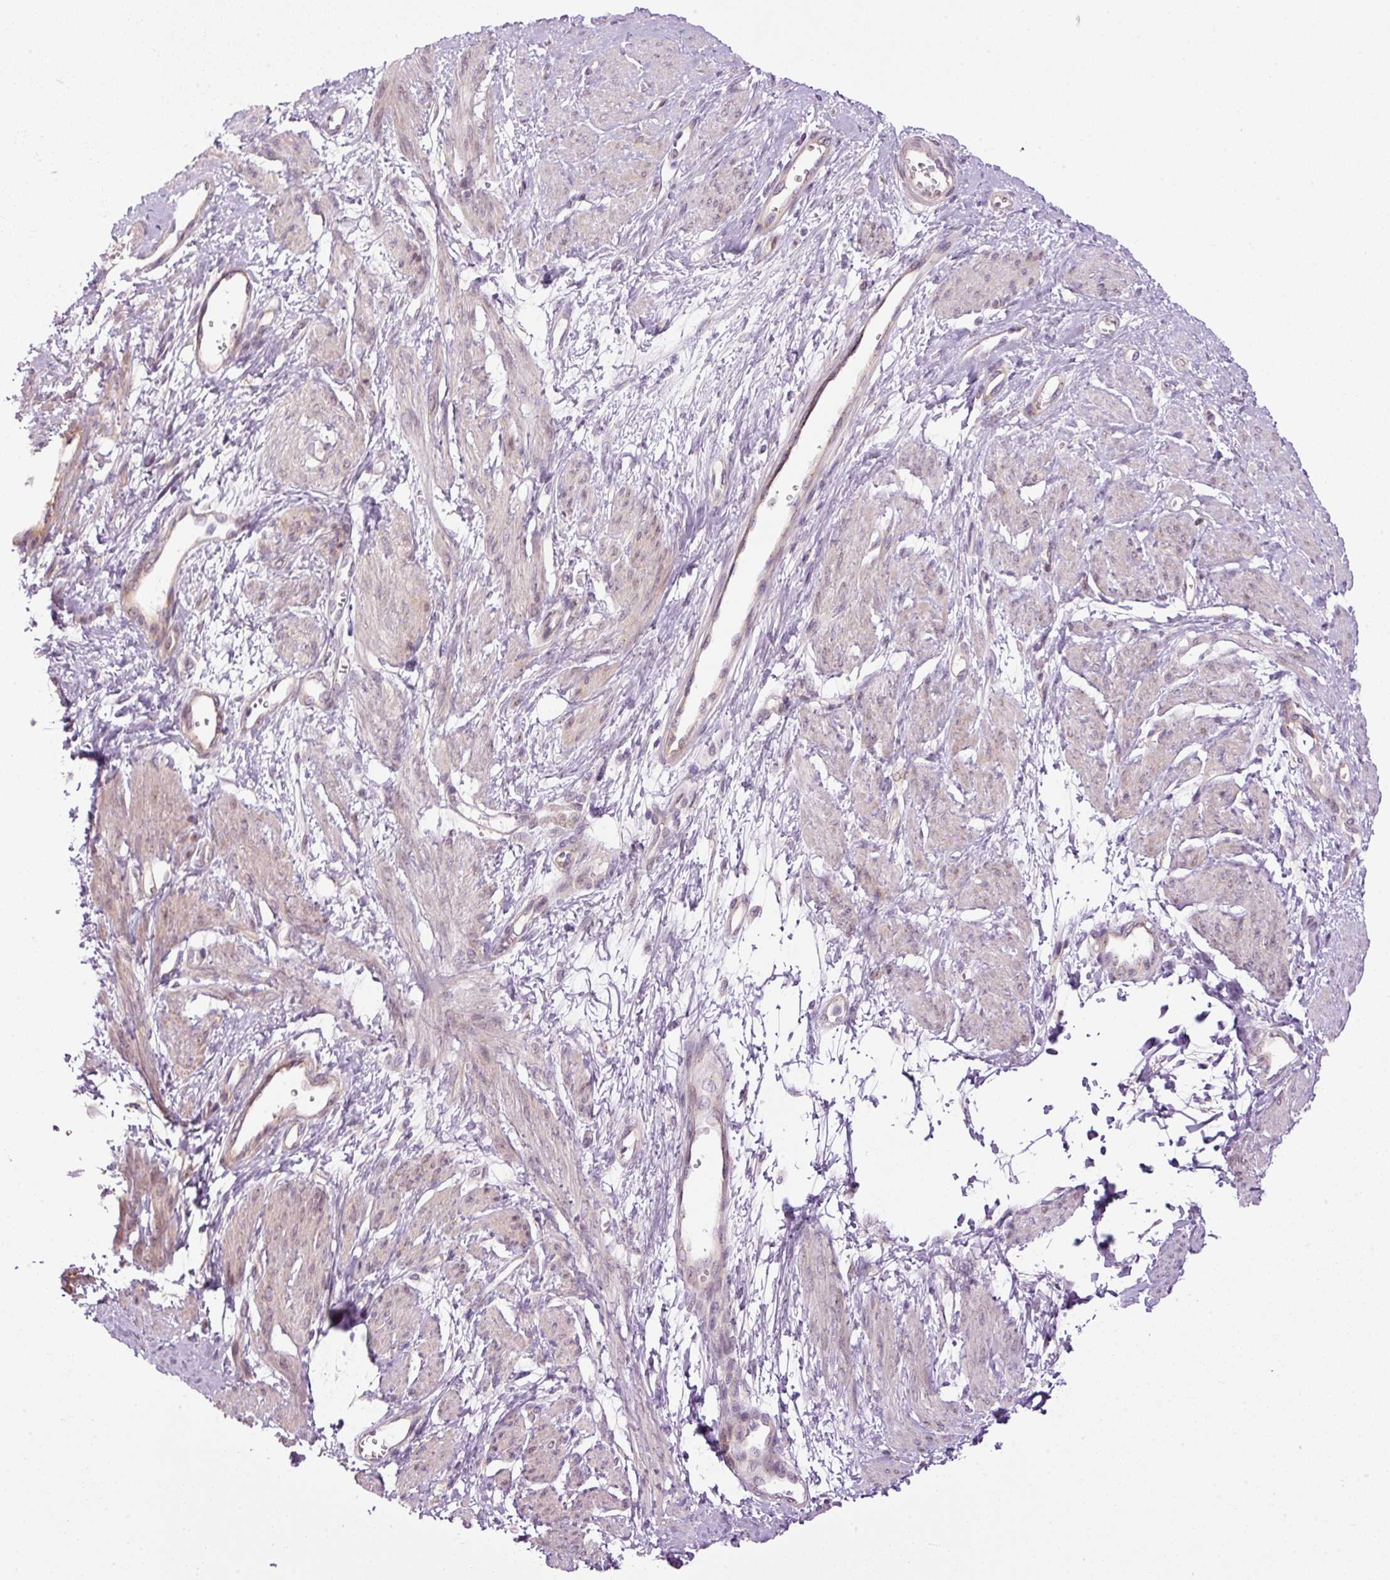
{"staining": {"intensity": "weak", "quantity": "25%-75%", "location": "cytoplasmic/membranous"}, "tissue": "smooth muscle", "cell_type": "Smooth muscle cells", "image_type": "normal", "snomed": [{"axis": "morphology", "description": "Normal tissue, NOS"}, {"axis": "topography", "description": "Smooth muscle"}, {"axis": "topography", "description": "Uterus"}], "caption": "Immunohistochemical staining of unremarkable smooth muscle demonstrates 25%-75% levels of weak cytoplasmic/membranous protein positivity in about 25%-75% of smooth muscle cells. Nuclei are stained in blue.", "gene": "MZT2A", "patient": {"sex": "female", "age": 39}}